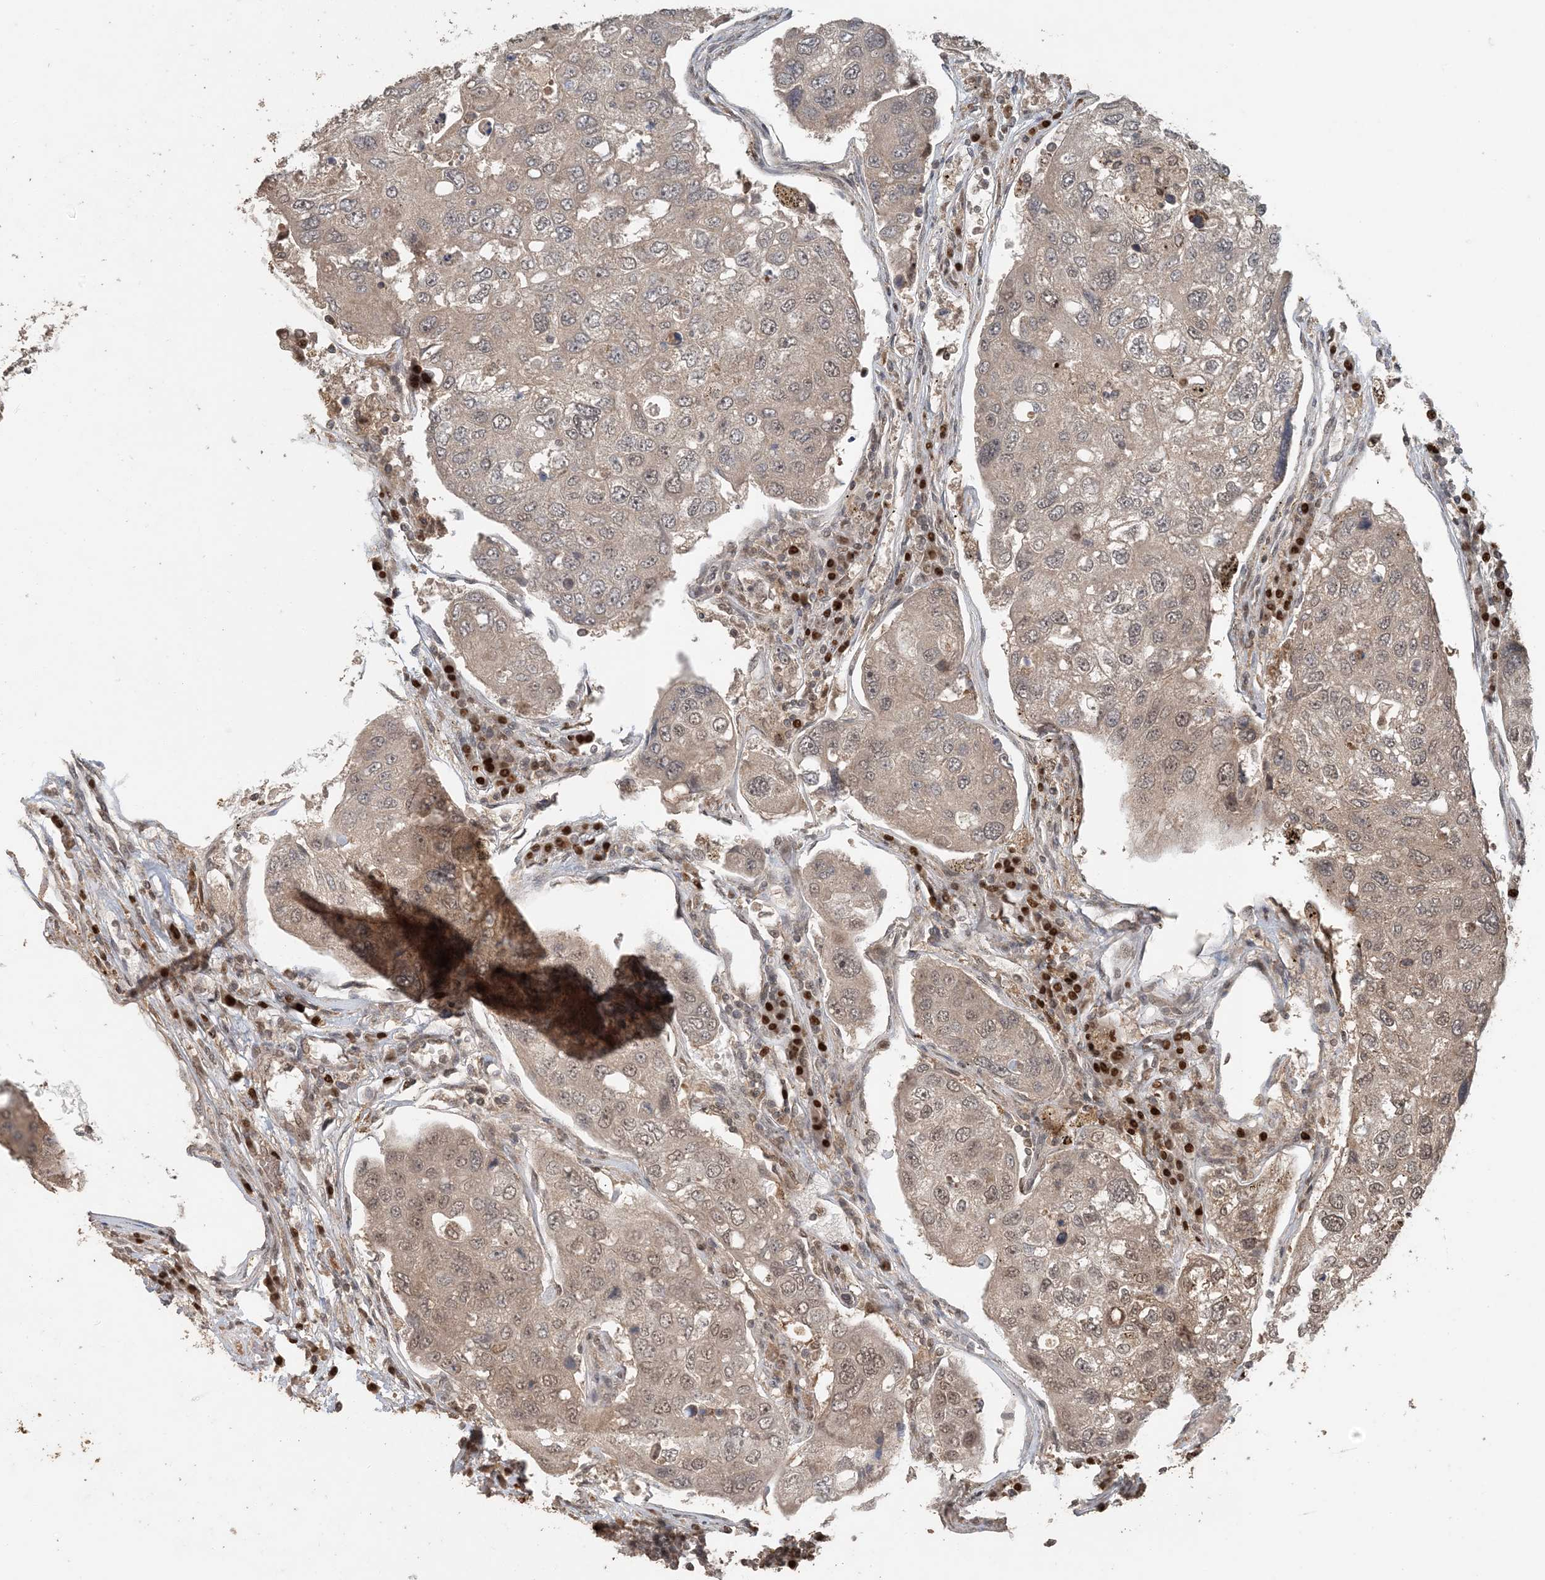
{"staining": {"intensity": "weak", "quantity": ">75%", "location": "cytoplasmic/membranous,nuclear"}, "tissue": "urothelial cancer", "cell_type": "Tumor cells", "image_type": "cancer", "snomed": [{"axis": "morphology", "description": "Urothelial carcinoma, High grade"}, {"axis": "topography", "description": "Lymph node"}, {"axis": "topography", "description": "Urinary bladder"}], "caption": "Immunohistochemical staining of human urothelial cancer demonstrates low levels of weak cytoplasmic/membranous and nuclear protein positivity in approximately >75% of tumor cells. Using DAB (3,3'-diaminobenzidine) (brown) and hematoxylin (blue) stains, captured at high magnification using brightfield microscopy.", "gene": "ATP13A2", "patient": {"sex": "male", "age": 51}}